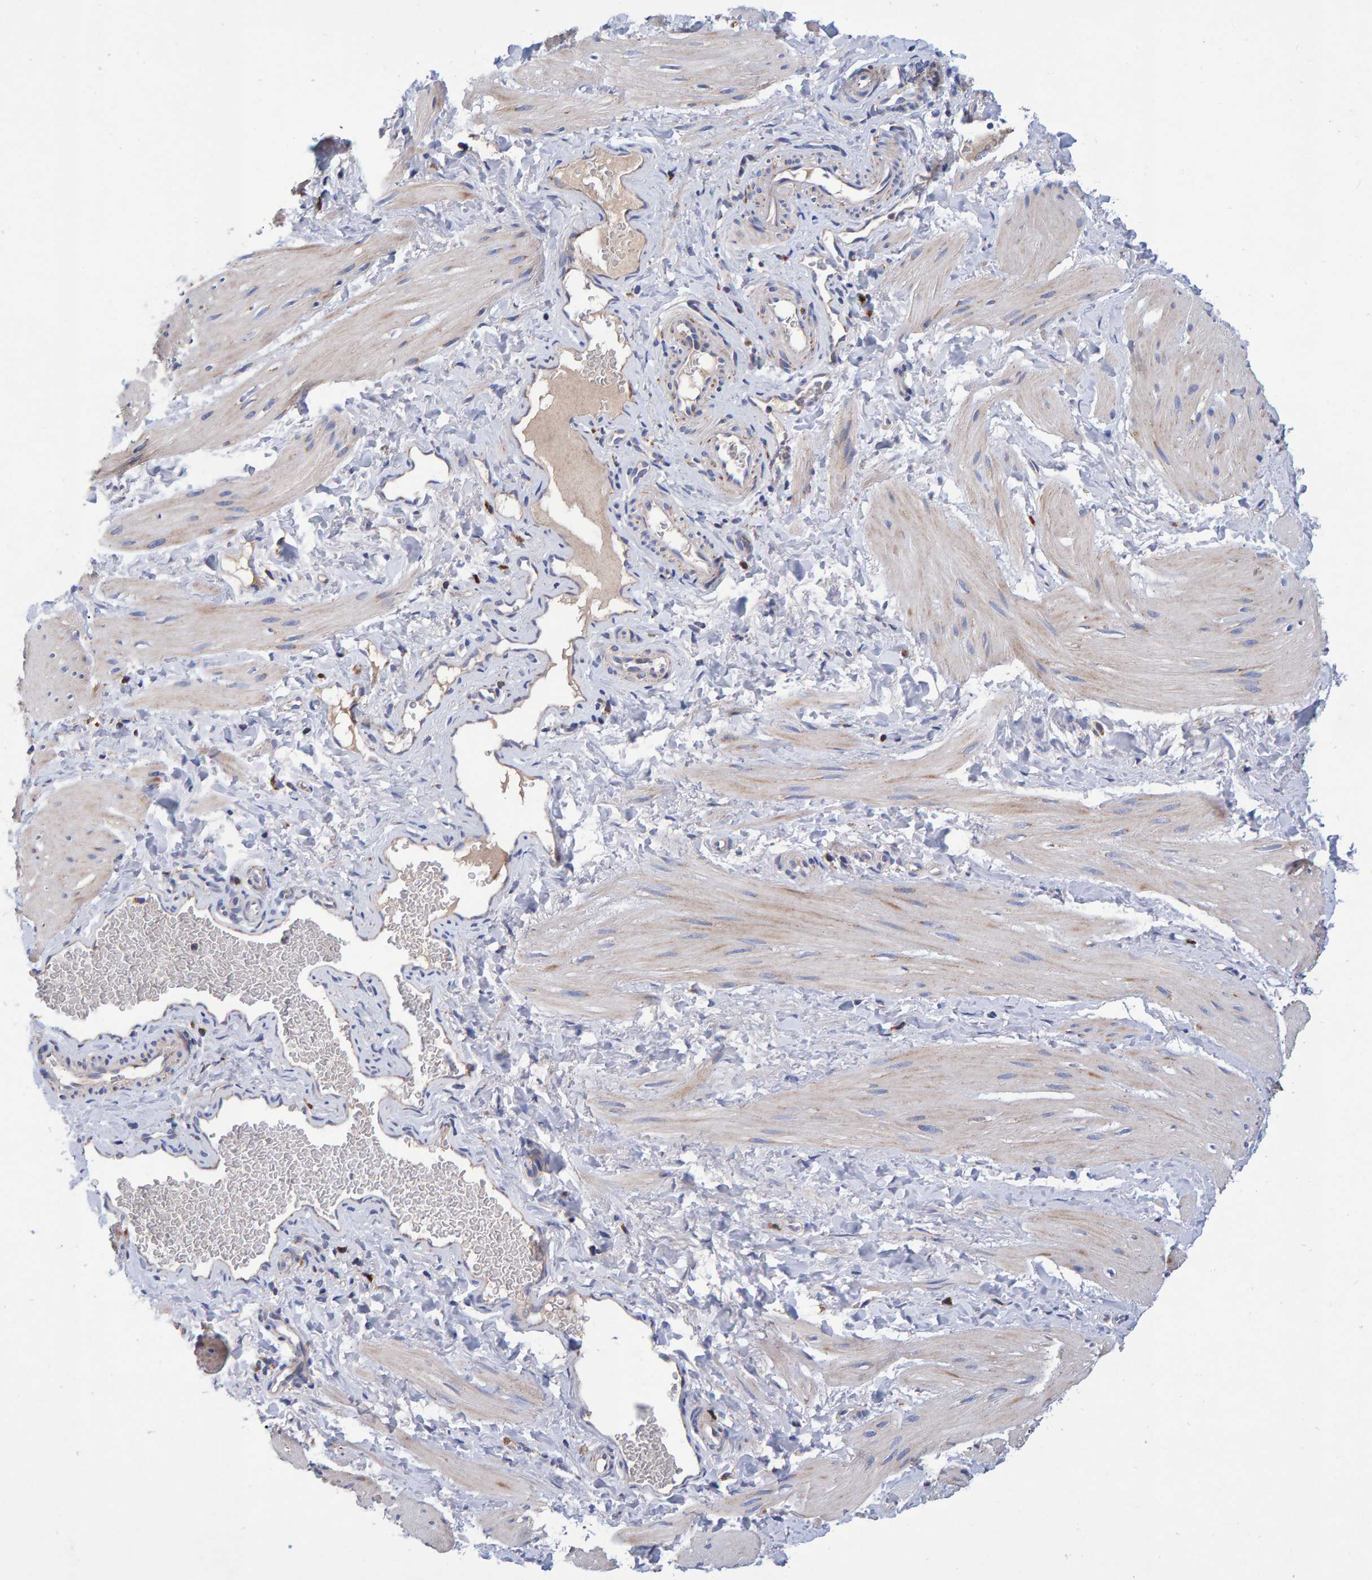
{"staining": {"intensity": "negative", "quantity": "none", "location": "none"}, "tissue": "smooth muscle", "cell_type": "Smooth muscle cells", "image_type": "normal", "snomed": [{"axis": "morphology", "description": "Normal tissue, NOS"}, {"axis": "topography", "description": "Smooth muscle"}], "caption": "Smooth muscle cells show no significant protein expression in unremarkable smooth muscle. (Immunohistochemistry (ihc), brightfield microscopy, high magnification).", "gene": "EFR3A", "patient": {"sex": "male", "age": 16}}